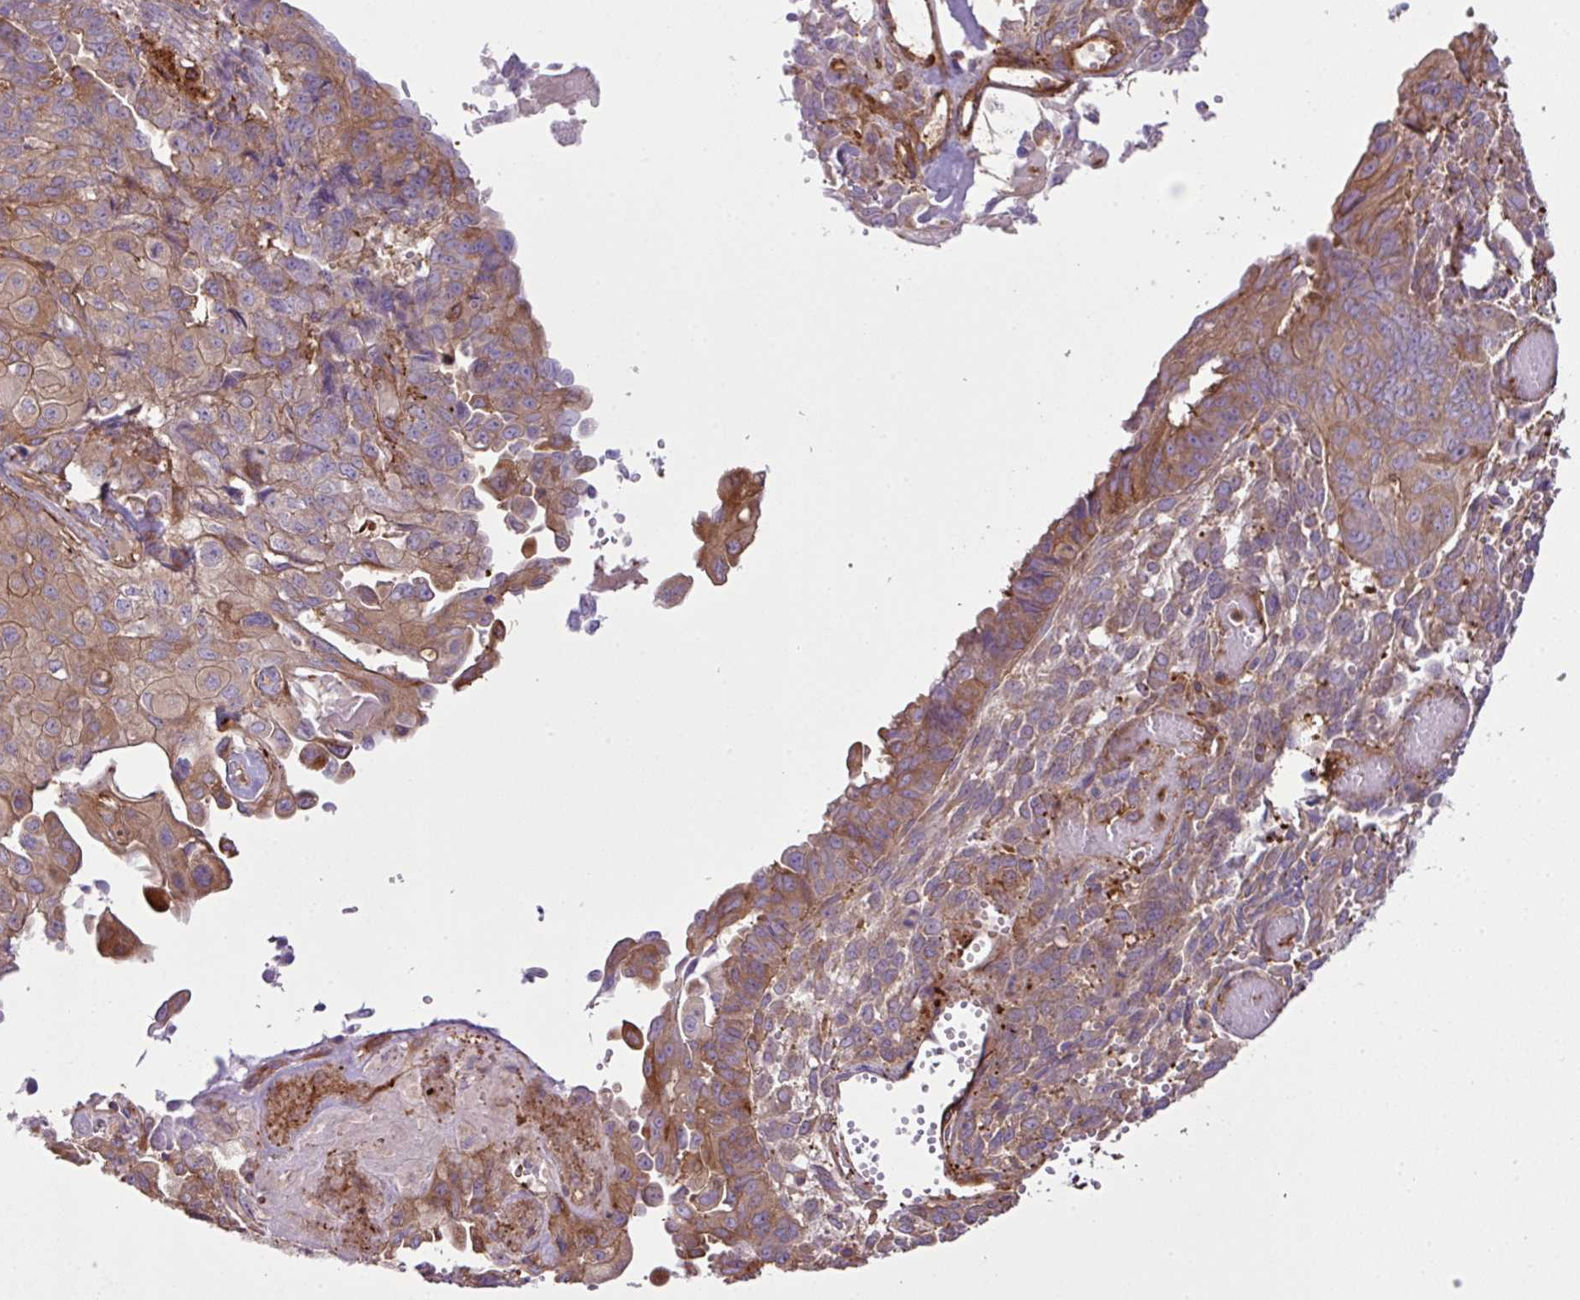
{"staining": {"intensity": "moderate", "quantity": ">75%", "location": "cytoplasmic/membranous"}, "tissue": "endometrial cancer", "cell_type": "Tumor cells", "image_type": "cancer", "snomed": [{"axis": "morphology", "description": "Adenocarcinoma, NOS"}, {"axis": "topography", "description": "Endometrium"}], "caption": "Endometrial cancer stained for a protein (brown) exhibits moderate cytoplasmic/membranous positive positivity in approximately >75% of tumor cells.", "gene": "PGAP6", "patient": {"sex": "female", "age": 32}}